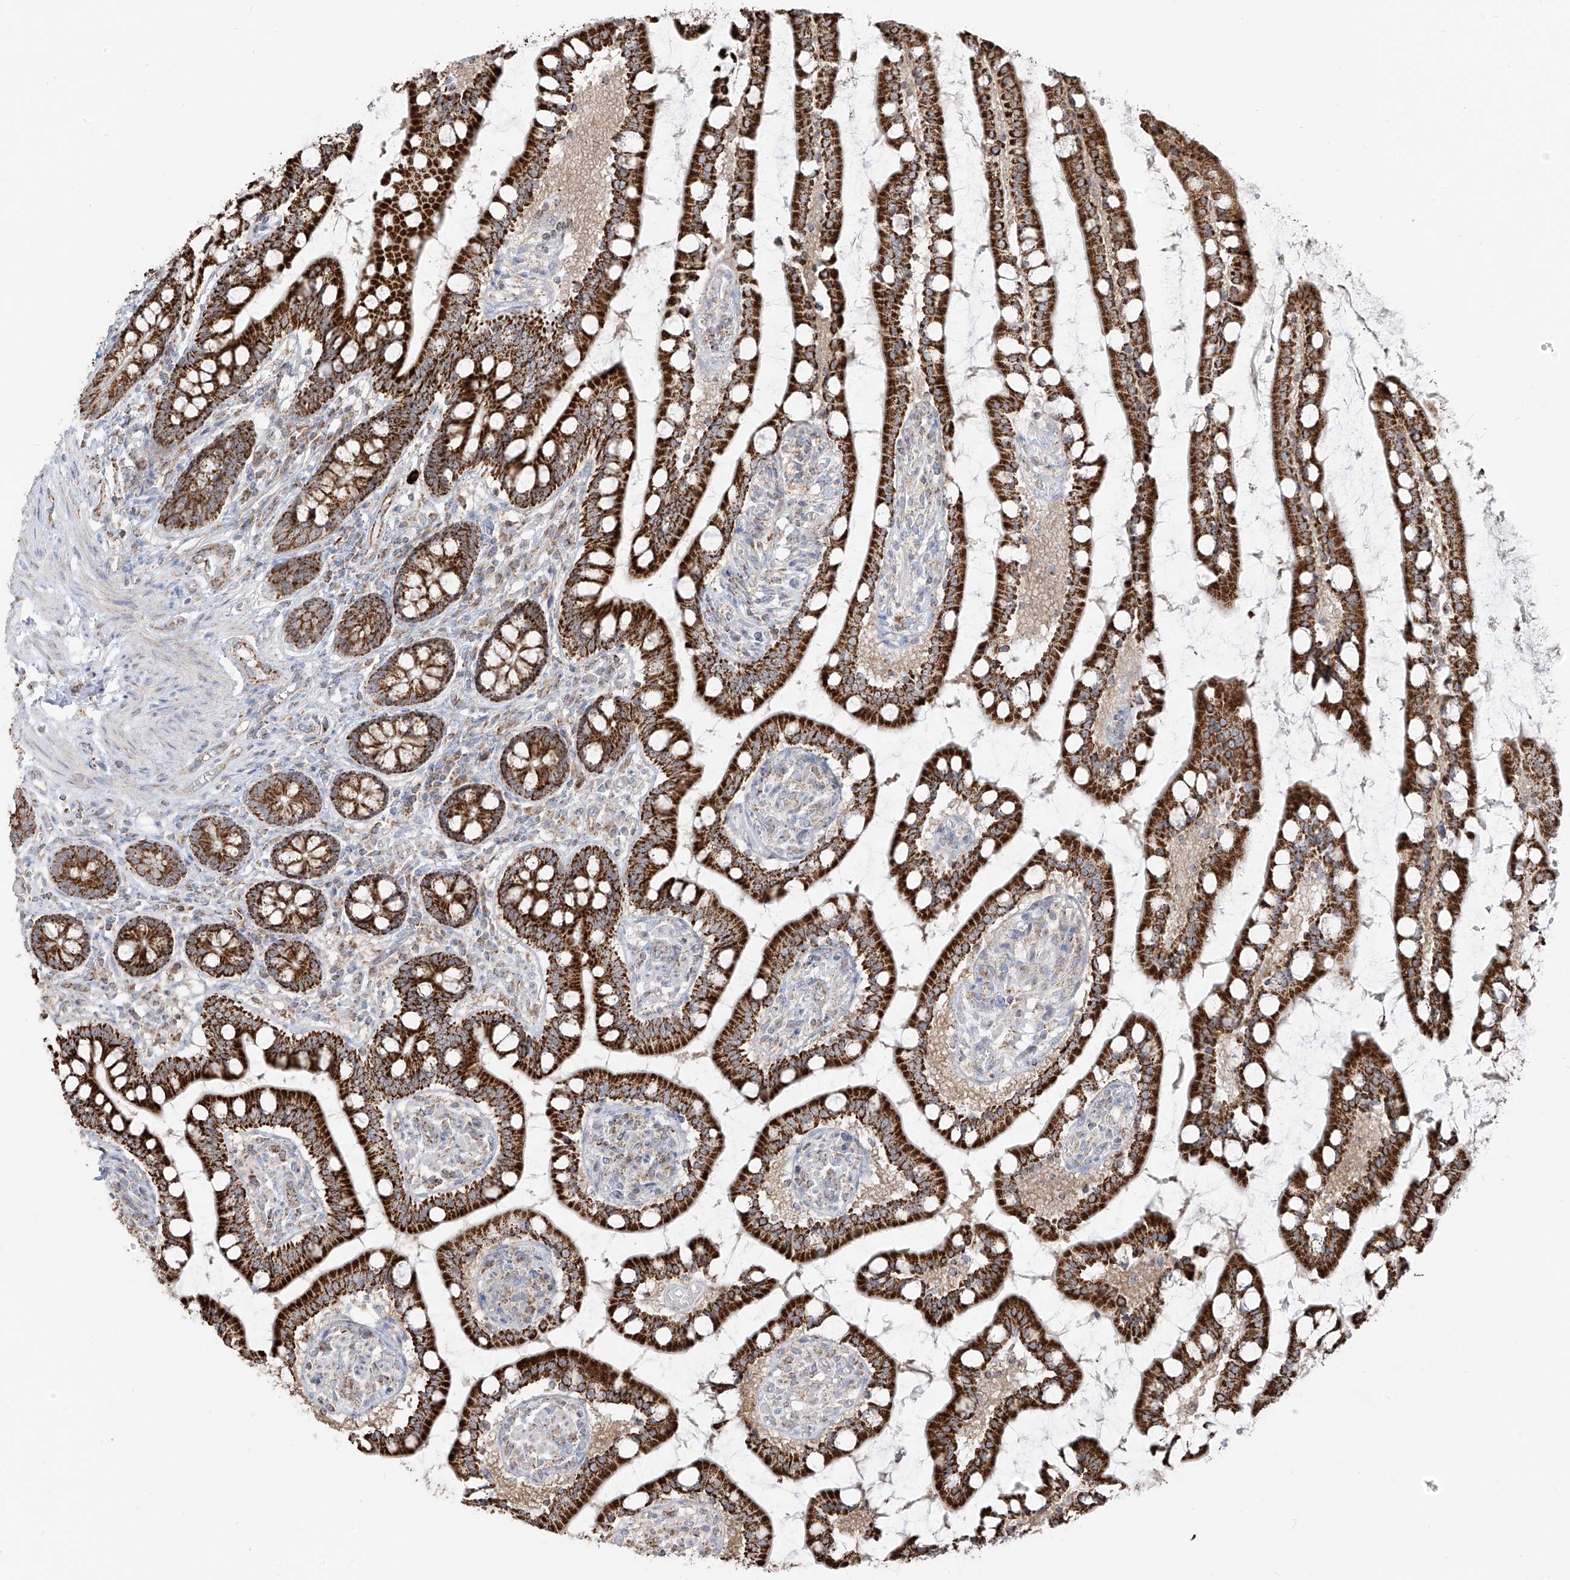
{"staining": {"intensity": "strong", "quantity": ">75%", "location": "cytoplasmic/membranous"}, "tissue": "small intestine", "cell_type": "Glandular cells", "image_type": "normal", "snomed": [{"axis": "morphology", "description": "Normal tissue, NOS"}, {"axis": "topography", "description": "Small intestine"}], "caption": "Immunohistochemistry staining of unremarkable small intestine, which displays high levels of strong cytoplasmic/membranous staining in about >75% of glandular cells indicating strong cytoplasmic/membranous protein expression. The staining was performed using DAB (brown) for protein detection and nuclei were counterstained in hematoxylin (blue).", "gene": "ETHE1", "patient": {"sex": "male", "age": 52}}